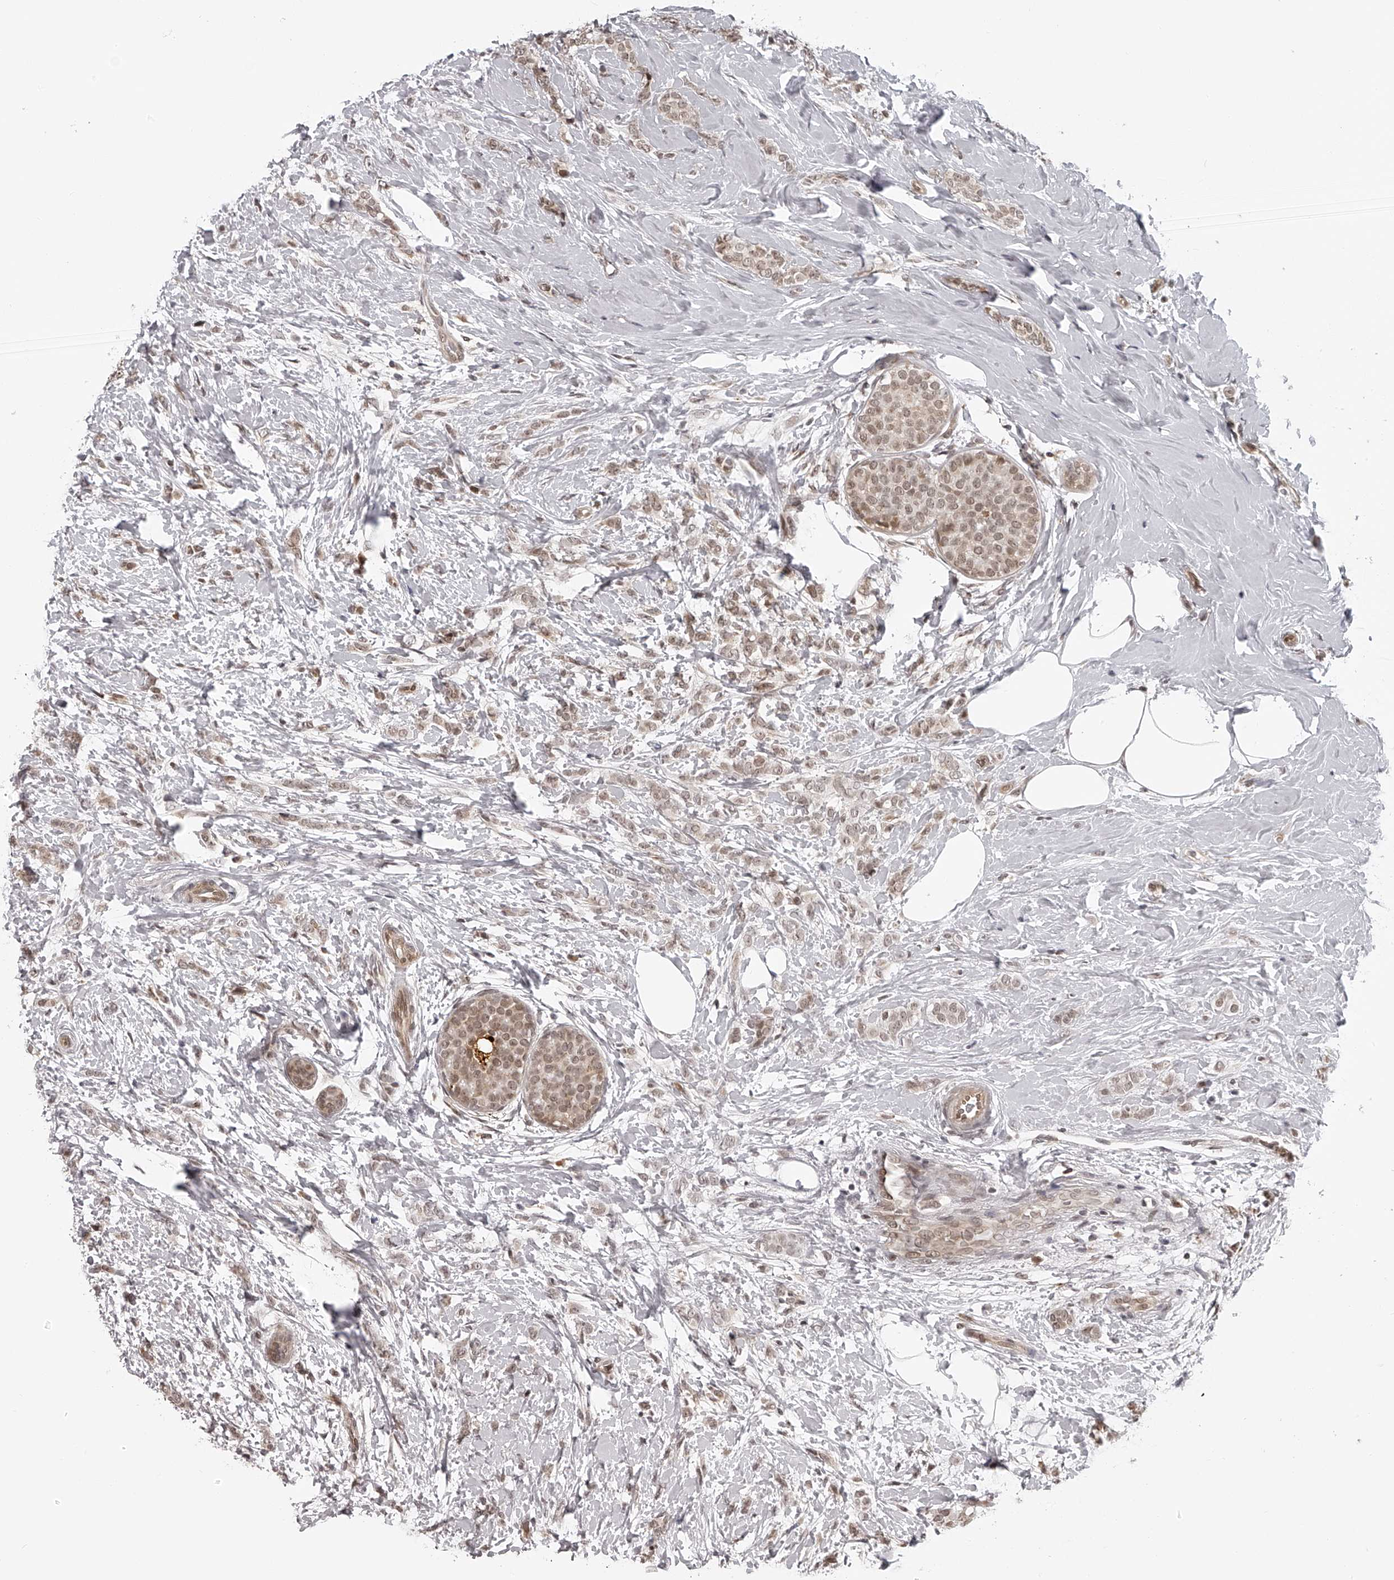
{"staining": {"intensity": "moderate", "quantity": ">75%", "location": "cytoplasmic/membranous,nuclear"}, "tissue": "breast cancer", "cell_type": "Tumor cells", "image_type": "cancer", "snomed": [{"axis": "morphology", "description": "Lobular carcinoma, in situ"}, {"axis": "morphology", "description": "Lobular carcinoma"}, {"axis": "topography", "description": "Breast"}], "caption": "Protein staining demonstrates moderate cytoplasmic/membranous and nuclear staining in about >75% of tumor cells in lobular carcinoma (breast).", "gene": "ODF2L", "patient": {"sex": "female", "age": 41}}